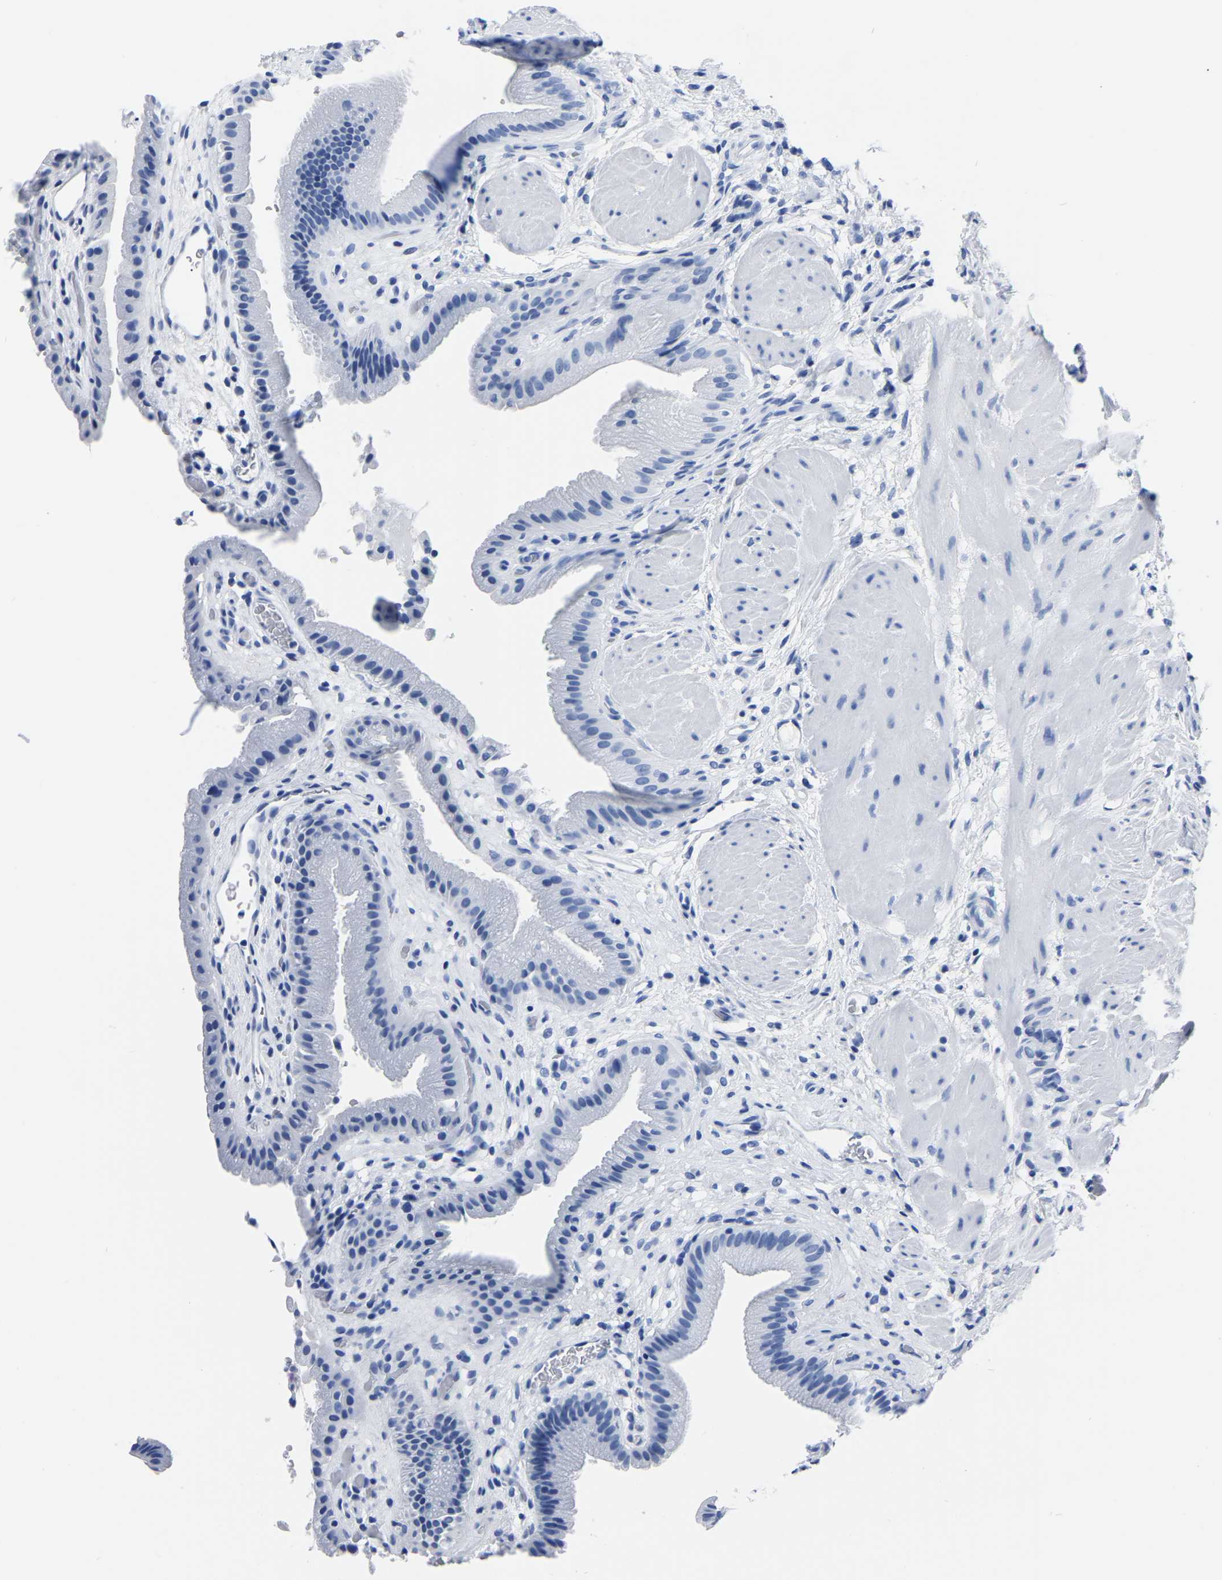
{"staining": {"intensity": "negative", "quantity": "none", "location": "none"}, "tissue": "gallbladder", "cell_type": "Glandular cells", "image_type": "normal", "snomed": [{"axis": "morphology", "description": "Normal tissue, NOS"}, {"axis": "topography", "description": "Gallbladder"}], "caption": "High magnification brightfield microscopy of normal gallbladder stained with DAB (3,3'-diaminobenzidine) (brown) and counterstained with hematoxylin (blue): glandular cells show no significant staining. (Immunohistochemistry, brightfield microscopy, high magnification).", "gene": "IMPG2", "patient": {"sex": "male", "age": 49}}